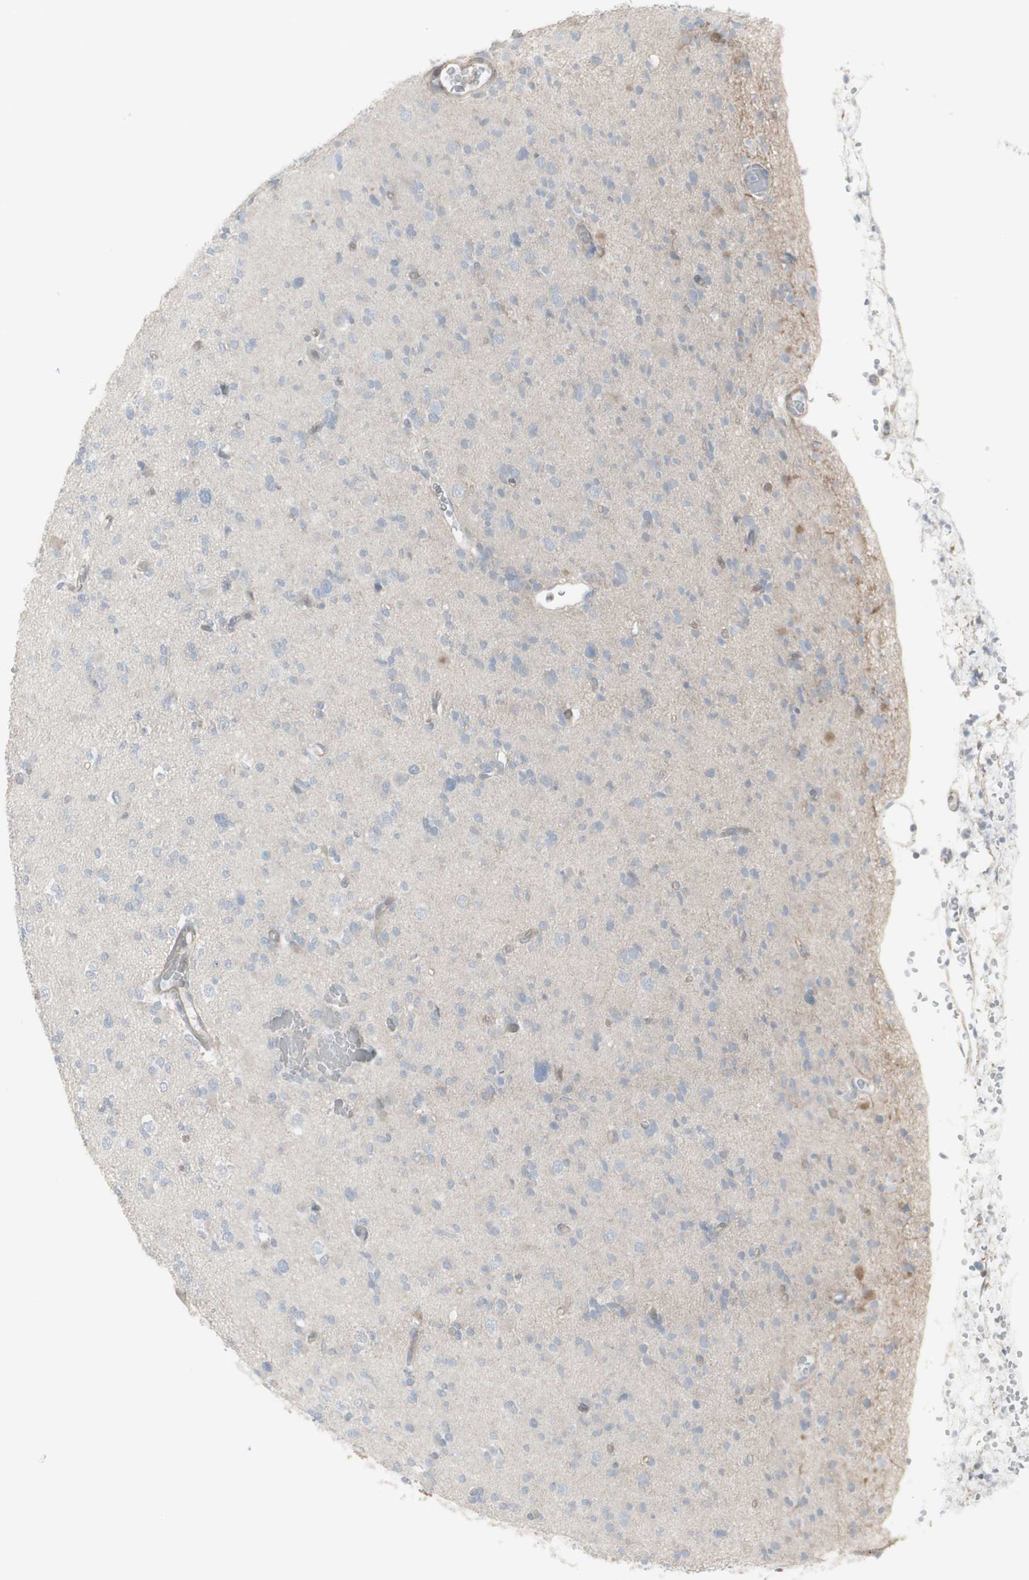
{"staining": {"intensity": "negative", "quantity": "none", "location": "none"}, "tissue": "glioma", "cell_type": "Tumor cells", "image_type": "cancer", "snomed": [{"axis": "morphology", "description": "Glioma, malignant, Low grade"}, {"axis": "topography", "description": "Brain"}], "caption": "Immunohistochemical staining of glioma demonstrates no significant expression in tumor cells.", "gene": "GALNT6", "patient": {"sex": "female", "age": 22}}